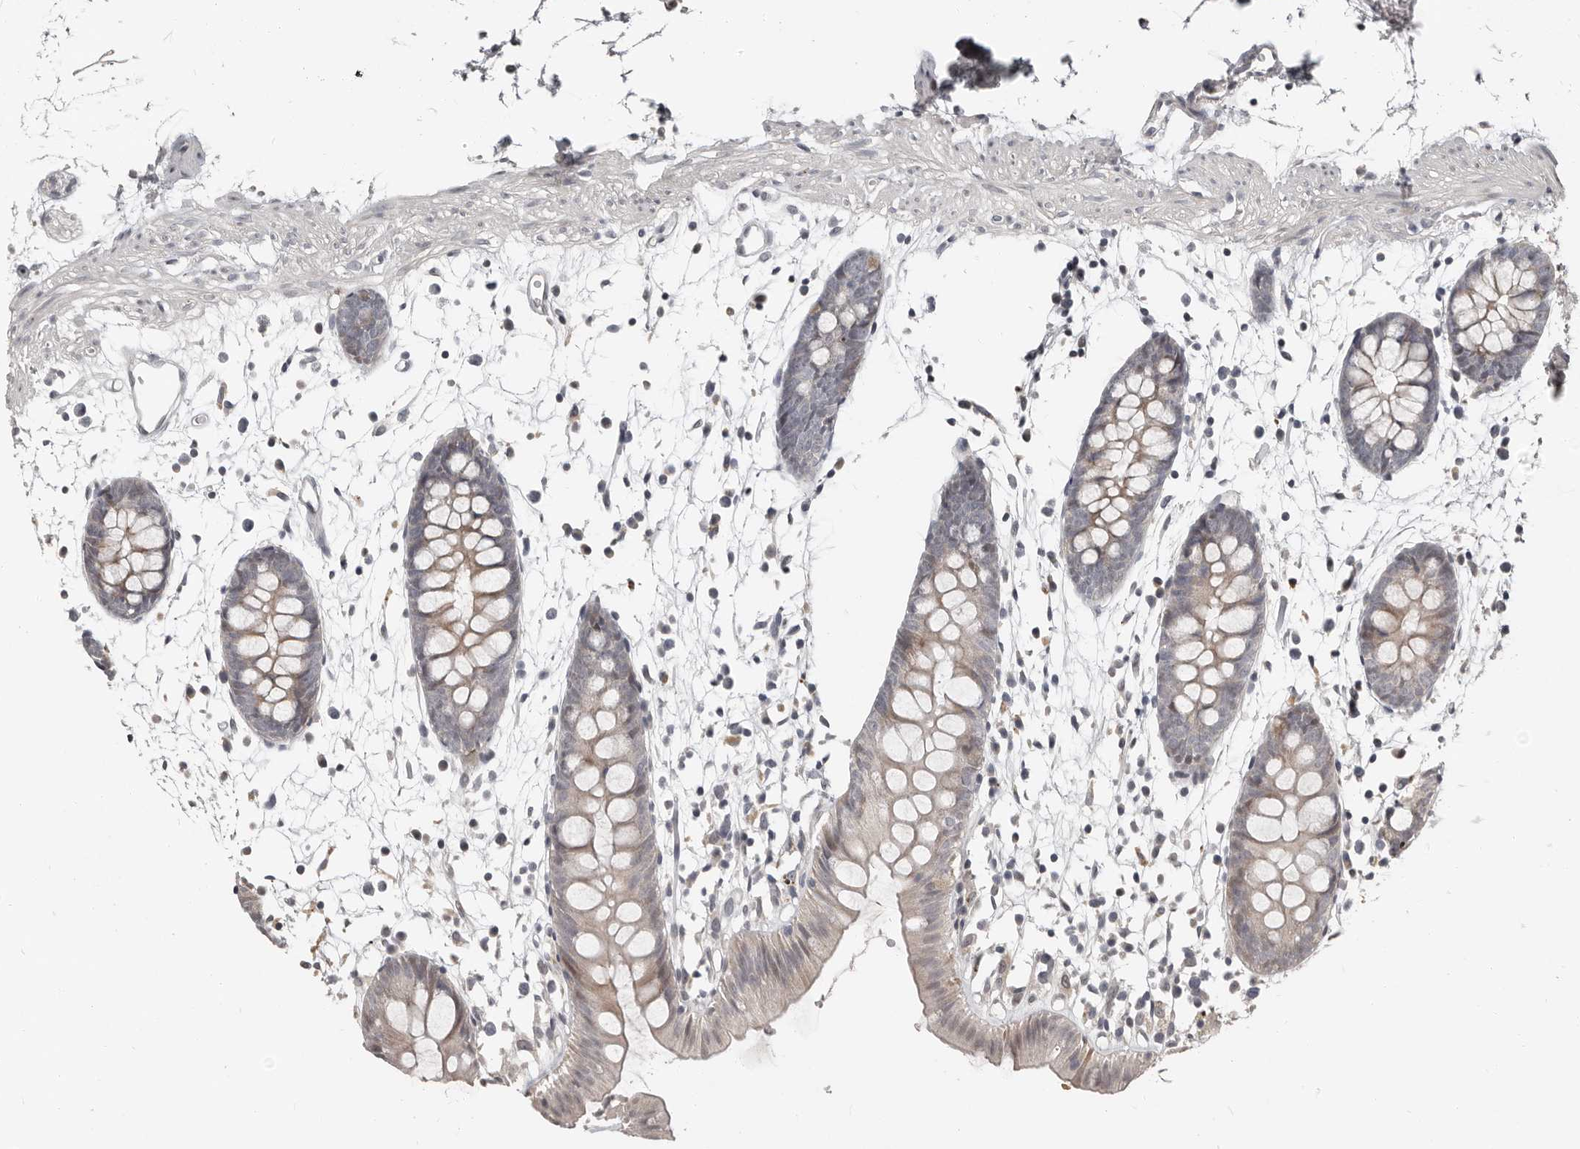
{"staining": {"intensity": "negative", "quantity": "none", "location": "none"}, "tissue": "colon", "cell_type": "Endothelial cells", "image_type": "normal", "snomed": [{"axis": "morphology", "description": "Normal tissue, NOS"}, {"axis": "topography", "description": "Colon"}], "caption": "Photomicrograph shows no significant protein expression in endothelial cells of unremarkable colon. Brightfield microscopy of IHC stained with DAB (3,3'-diaminobenzidine) (brown) and hematoxylin (blue), captured at high magnification.", "gene": "APOL6", "patient": {"sex": "male", "age": 56}}